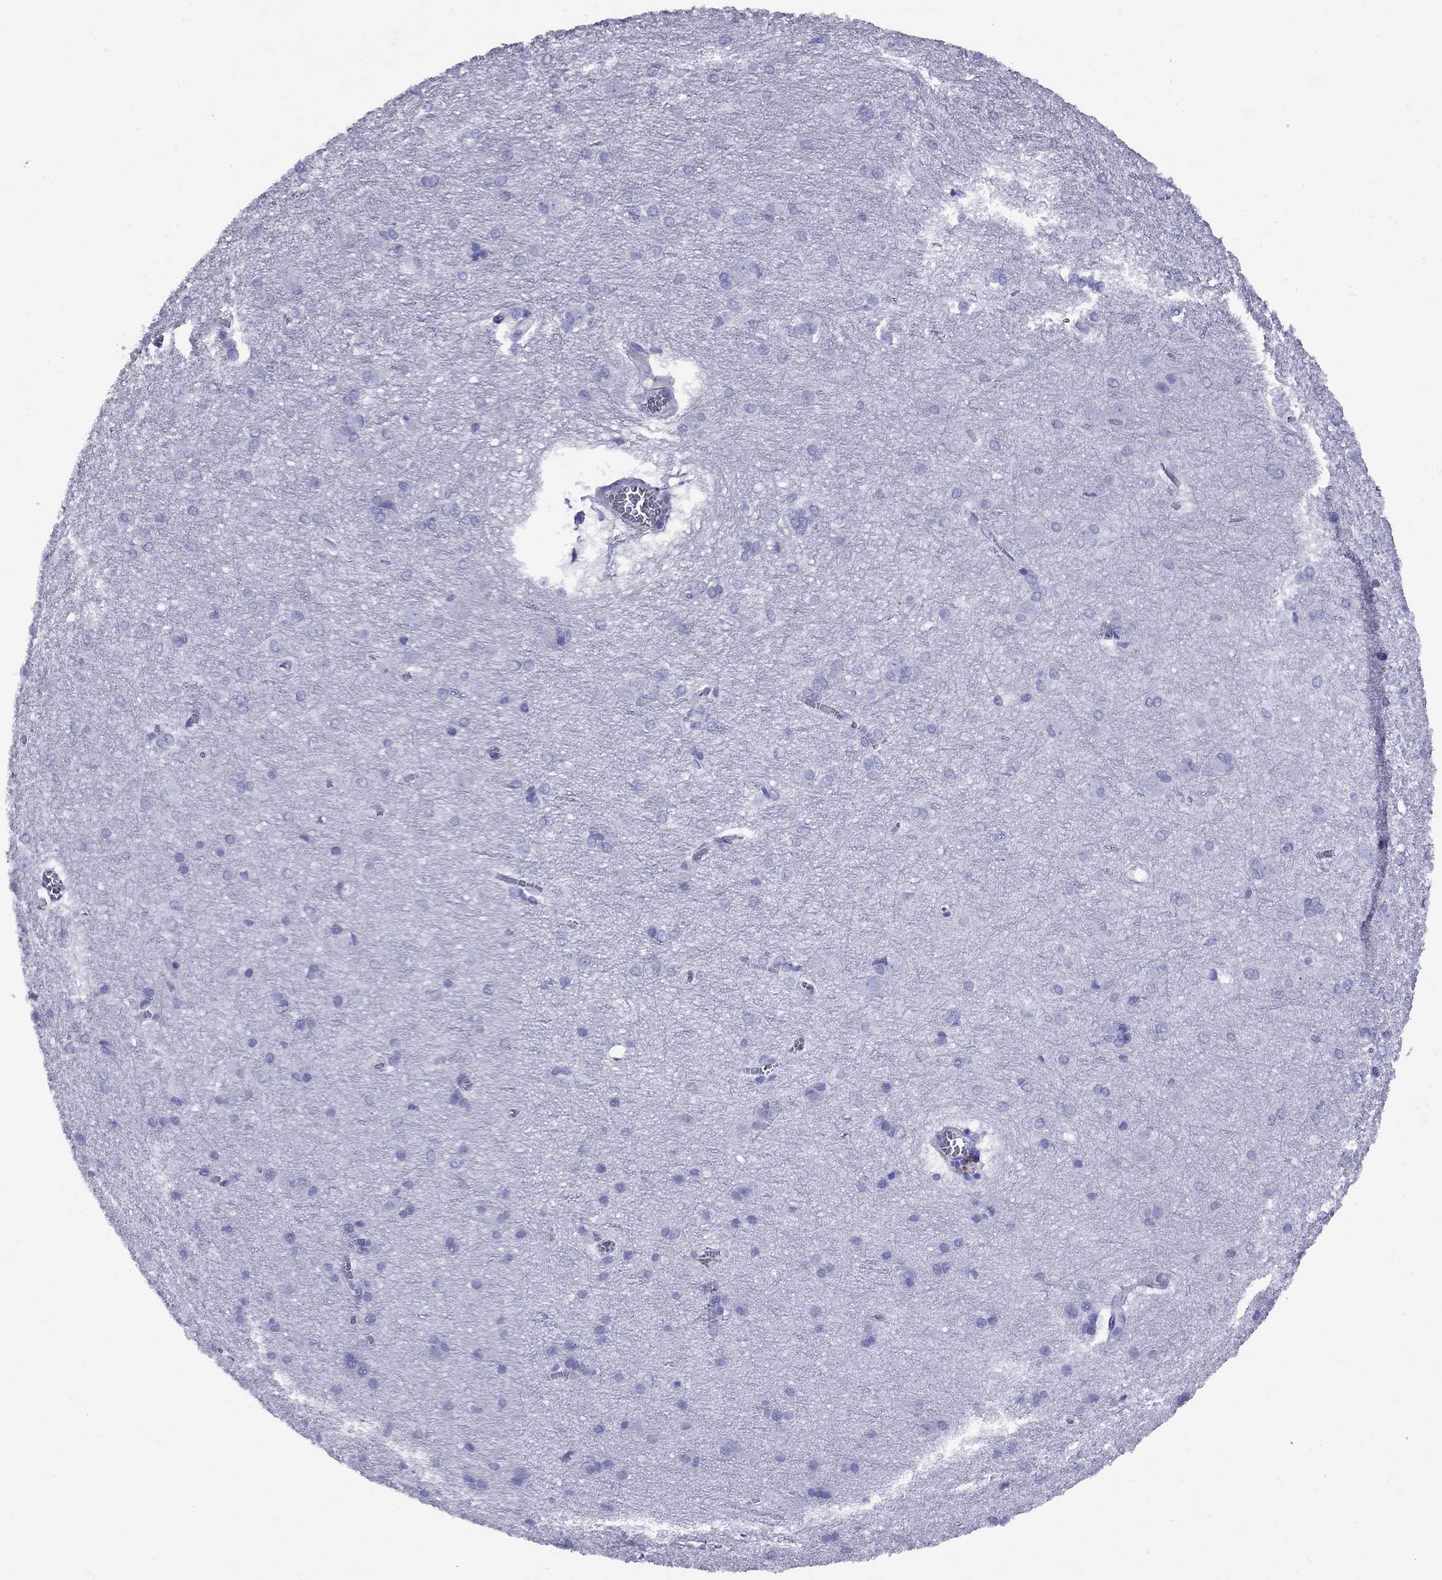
{"staining": {"intensity": "negative", "quantity": "none", "location": "none"}, "tissue": "cerebral cortex", "cell_type": "Endothelial cells", "image_type": "normal", "snomed": [{"axis": "morphology", "description": "Normal tissue, NOS"}, {"axis": "topography", "description": "Cerebral cortex"}], "caption": "DAB (3,3'-diaminobenzidine) immunohistochemical staining of unremarkable human cerebral cortex demonstrates no significant expression in endothelial cells. Nuclei are stained in blue.", "gene": "AVPR1B", "patient": {"sex": "male", "age": 37}}